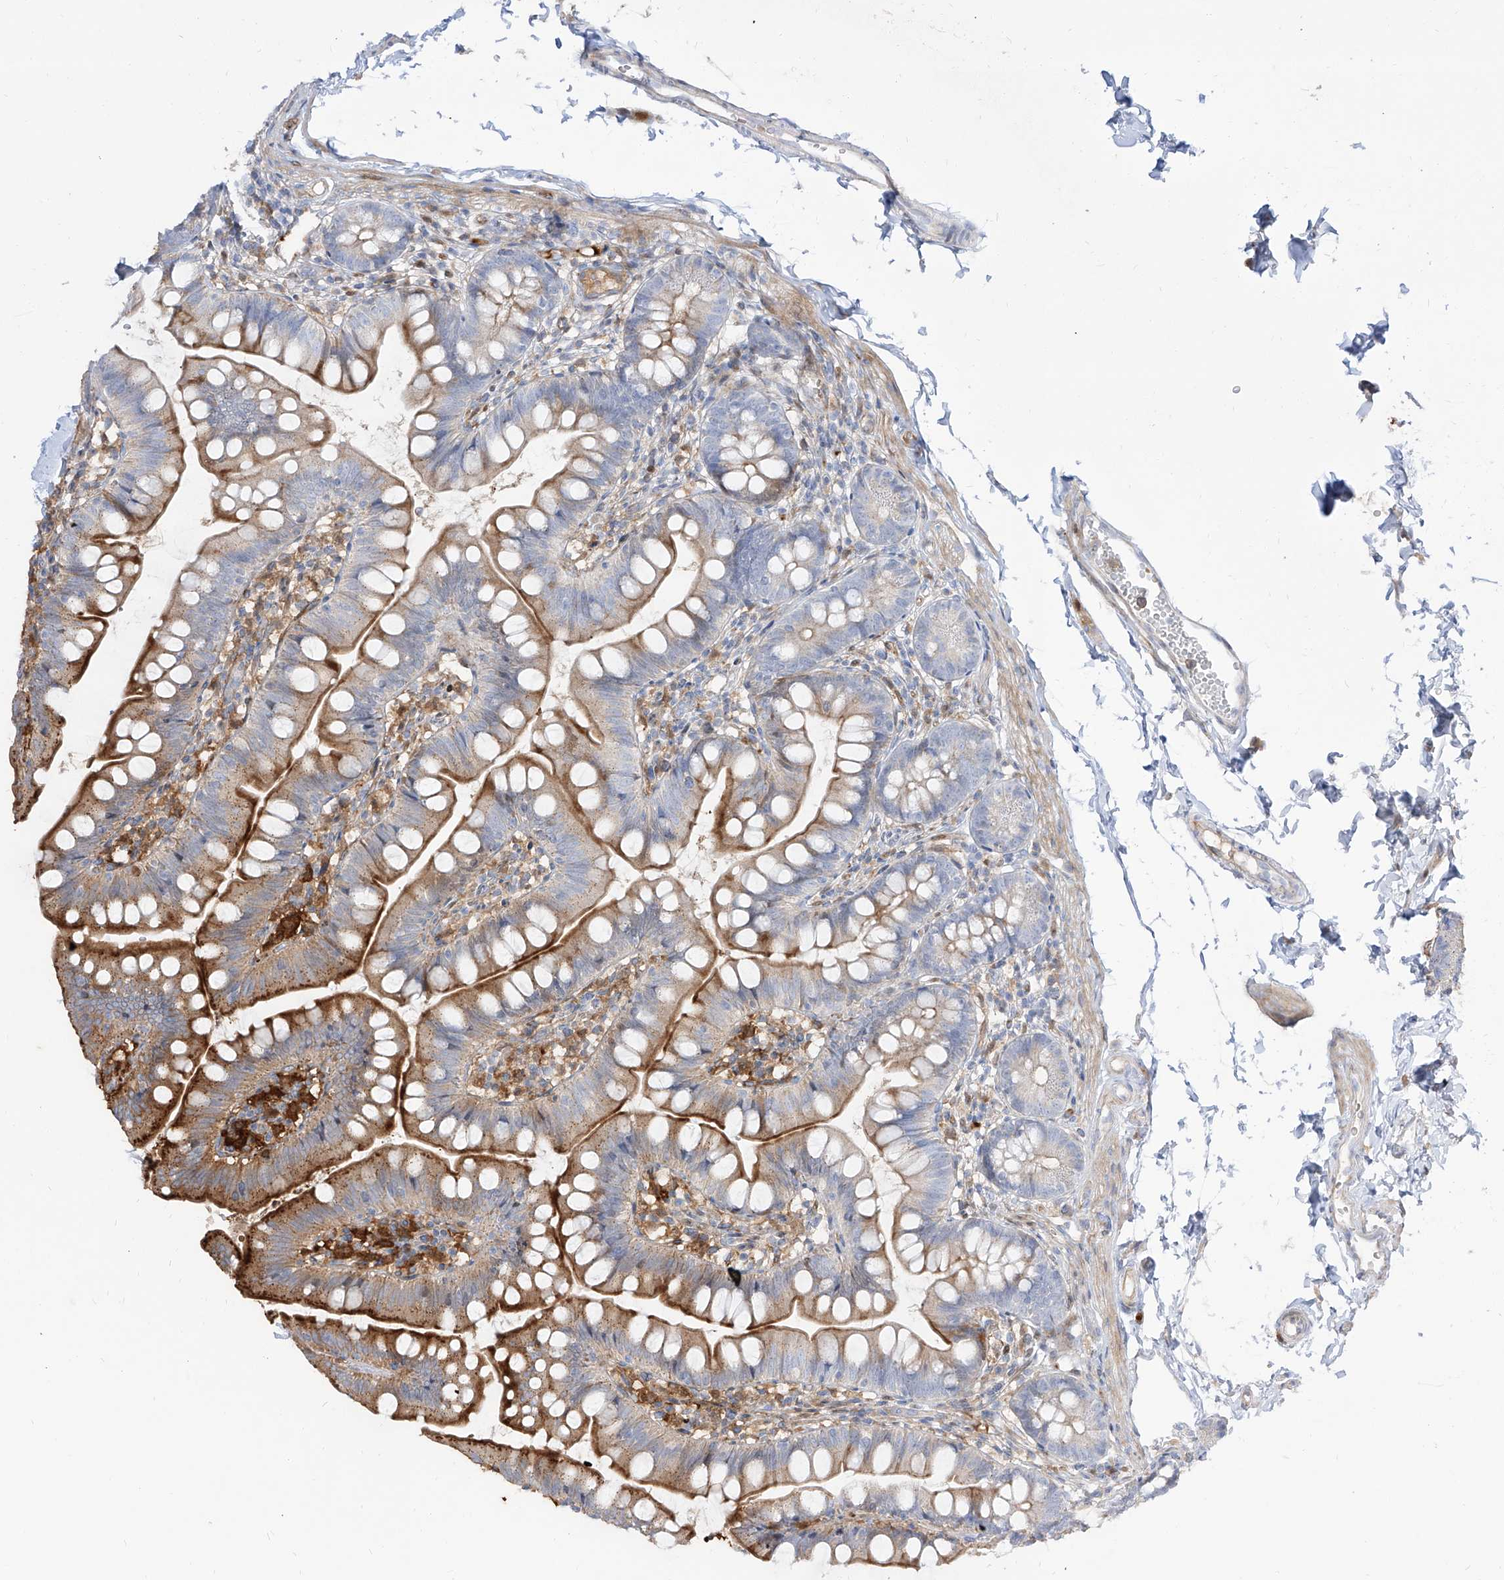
{"staining": {"intensity": "moderate", "quantity": "25%-75%", "location": "cytoplasmic/membranous"}, "tissue": "small intestine", "cell_type": "Glandular cells", "image_type": "normal", "snomed": [{"axis": "morphology", "description": "Normal tissue, NOS"}, {"axis": "topography", "description": "Small intestine"}], "caption": "Approximately 25%-75% of glandular cells in unremarkable human small intestine reveal moderate cytoplasmic/membranous protein staining as visualized by brown immunohistochemical staining.", "gene": "KYNU", "patient": {"sex": "male", "age": 7}}